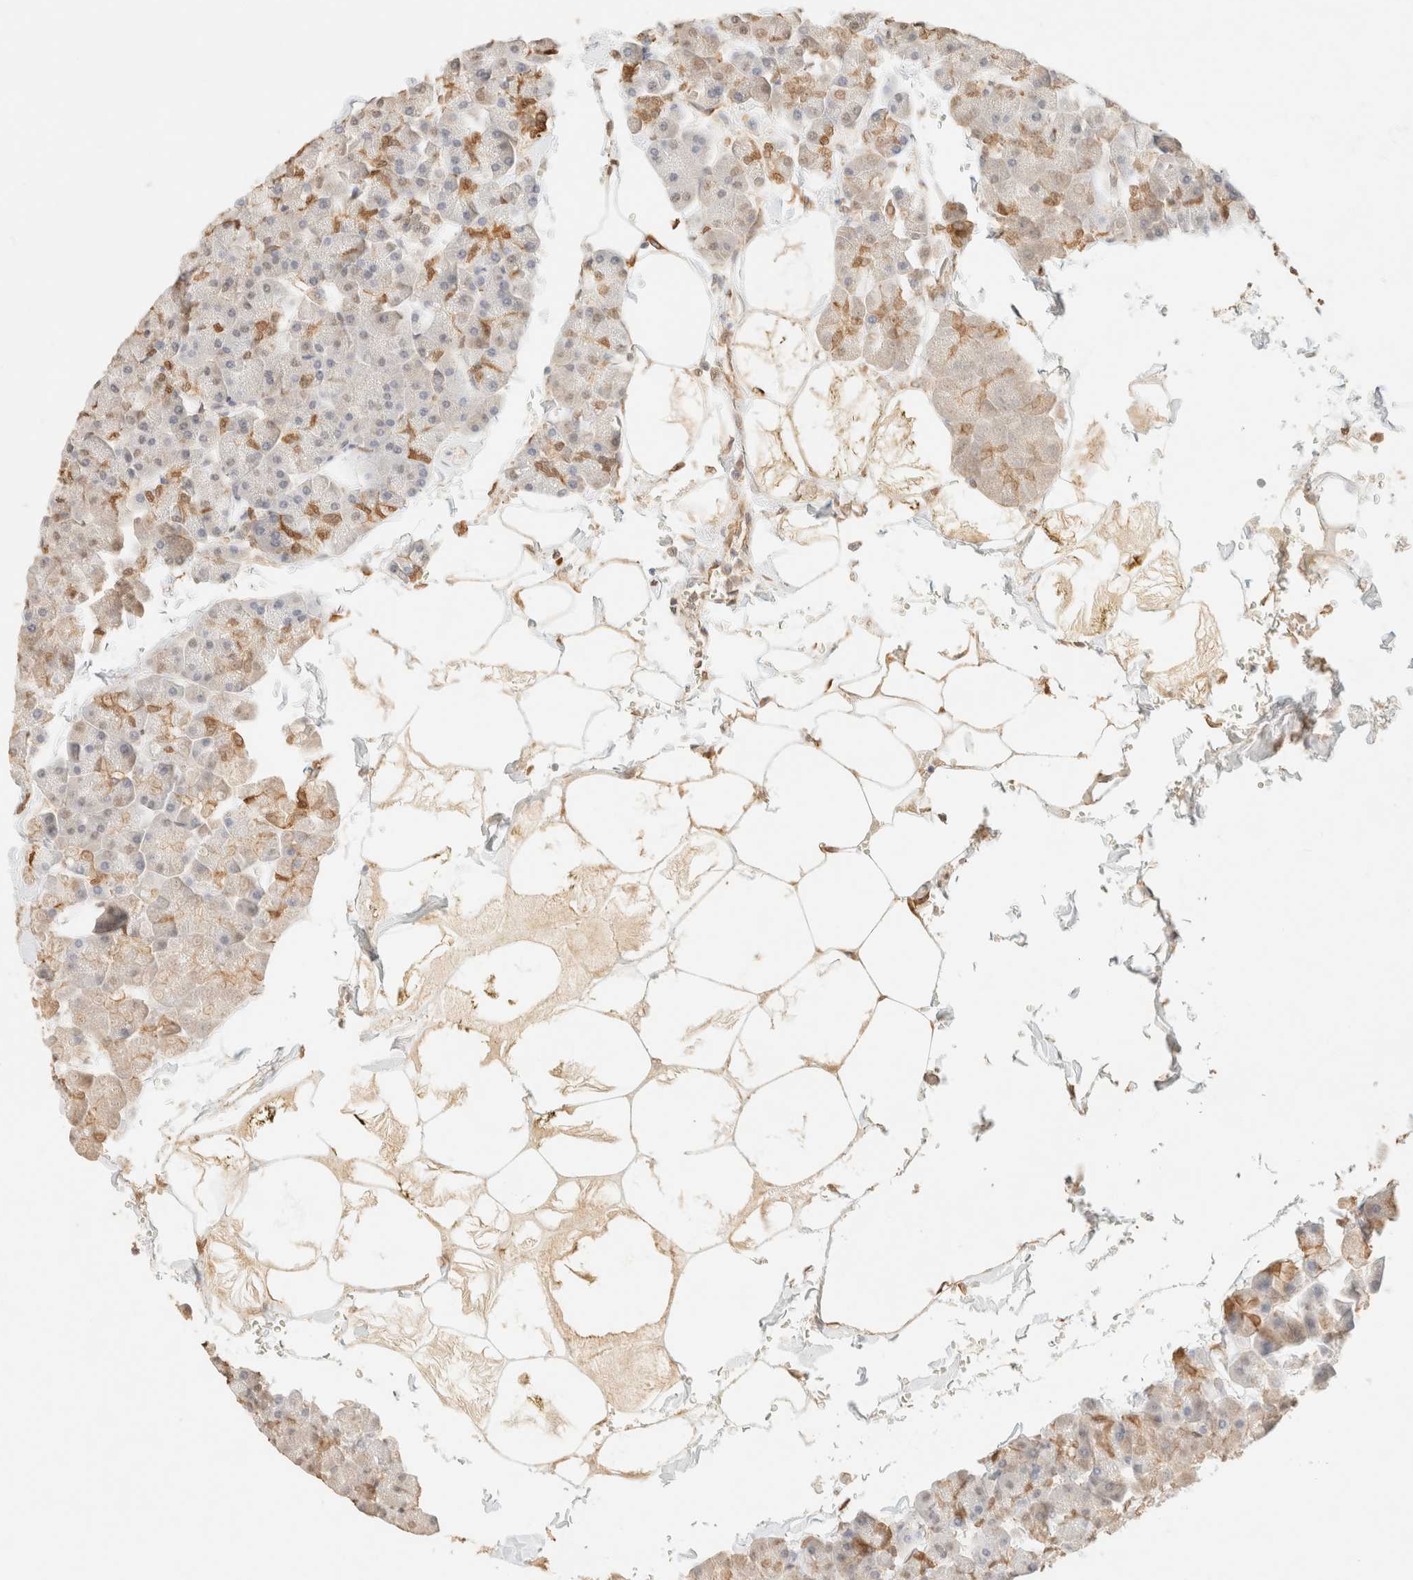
{"staining": {"intensity": "weak", "quantity": "<25%", "location": "cytoplasmic/membranous,nuclear"}, "tissue": "pancreas", "cell_type": "Exocrine glandular cells", "image_type": "normal", "snomed": [{"axis": "morphology", "description": "Normal tissue, NOS"}, {"axis": "topography", "description": "Pancreas"}], "caption": "Exocrine glandular cells show no significant protein staining in normal pancreas. (Brightfield microscopy of DAB immunohistochemistry at high magnification).", "gene": "S100A13", "patient": {"sex": "male", "age": 35}}